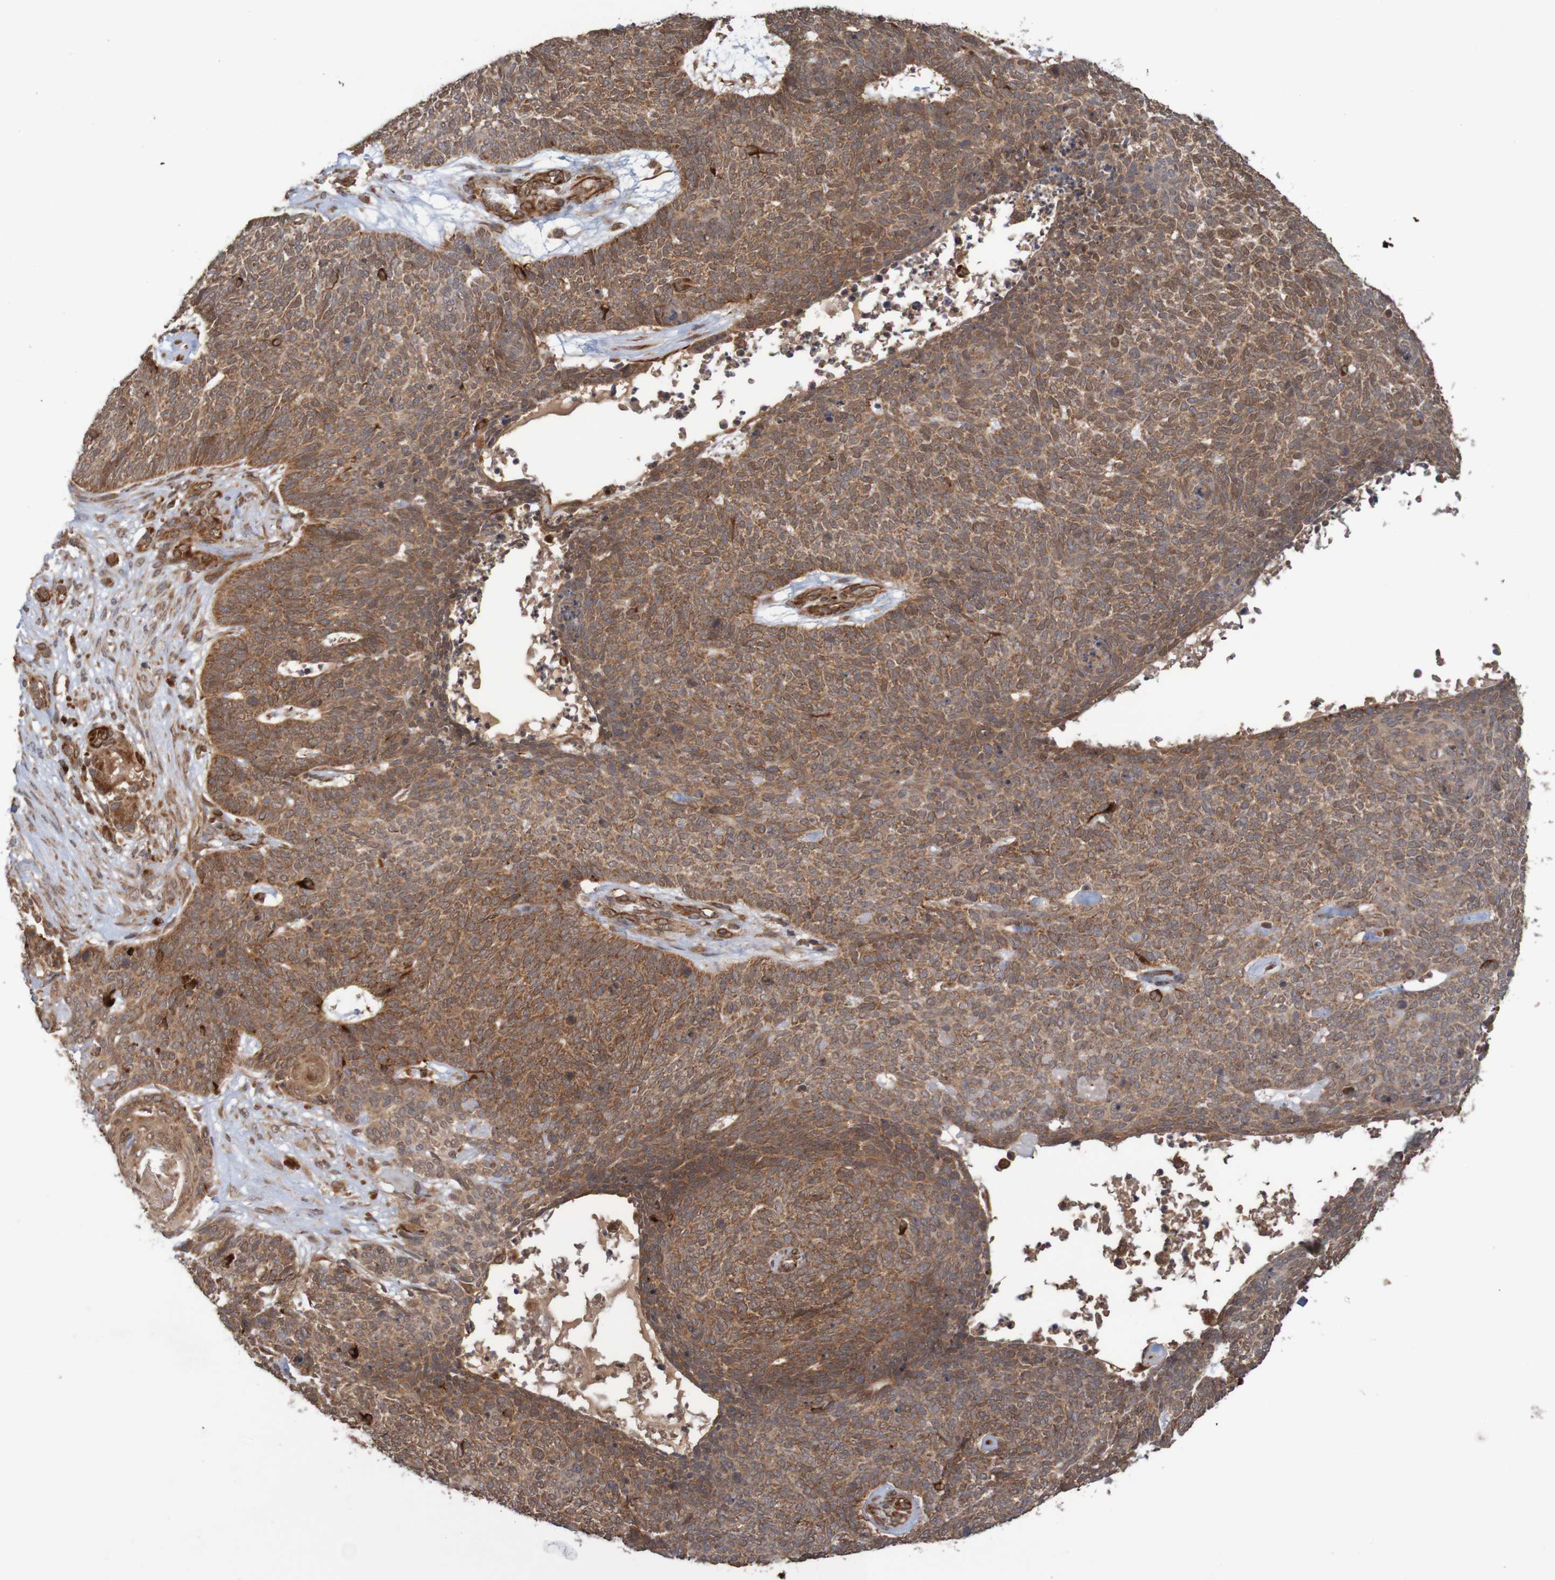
{"staining": {"intensity": "moderate", "quantity": ">75%", "location": "cytoplasmic/membranous"}, "tissue": "skin cancer", "cell_type": "Tumor cells", "image_type": "cancer", "snomed": [{"axis": "morphology", "description": "Basal cell carcinoma"}, {"axis": "topography", "description": "Skin"}], "caption": "High-power microscopy captured an immunohistochemistry (IHC) image of skin basal cell carcinoma, revealing moderate cytoplasmic/membranous expression in about >75% of tumor cells.", "gene": "MRPL52", "patient": {"sex": "female", "age": 84}}